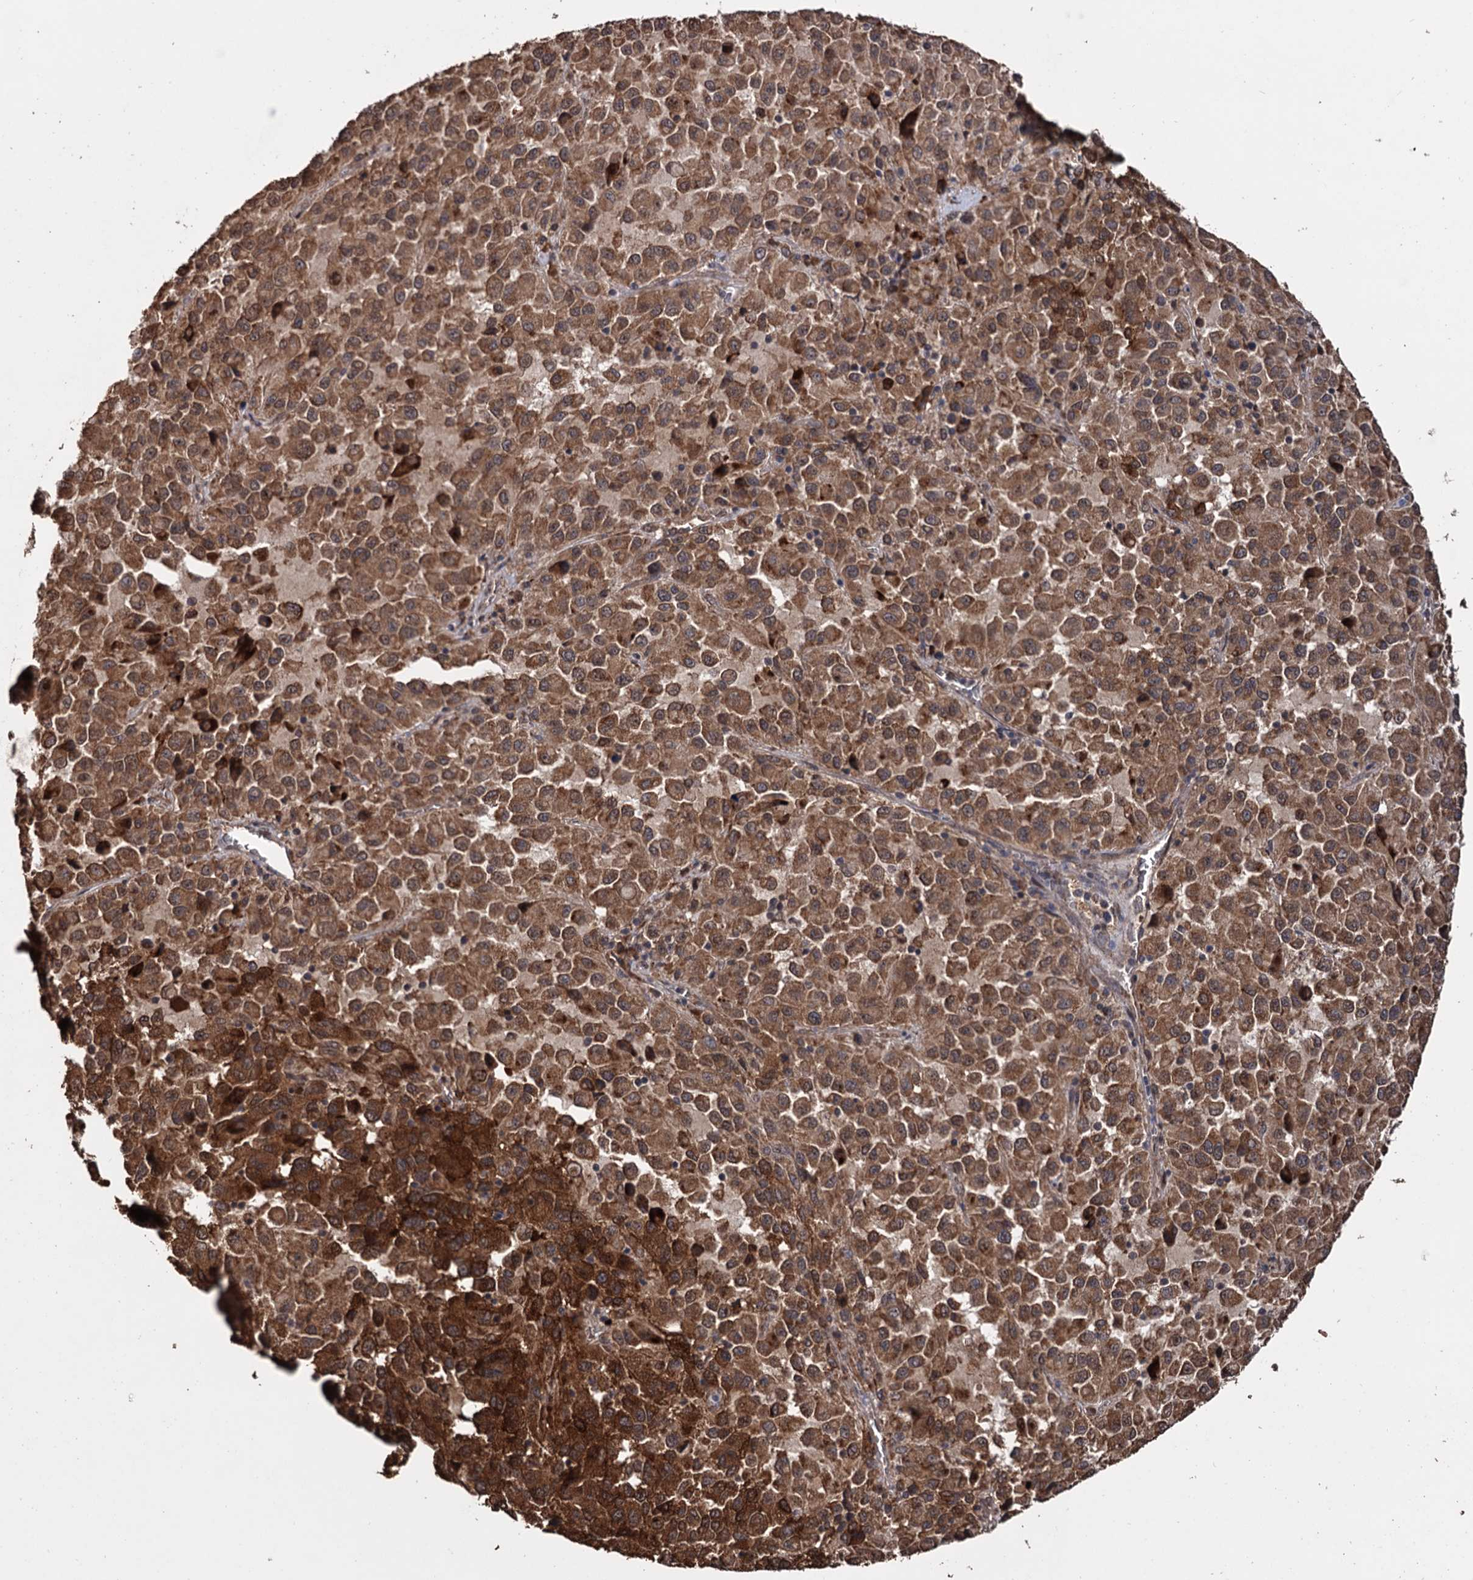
{"staining": {"intensity": "moderate", "quantity": ">75%", "location": "cytoplasmic/membranous,nuclear"}, "tissue": "melanoma", "cell_type": "Tumor cells", "image_type": "cancer", "snomed": [{"axis": "morphology", "description": "Malignant melanoma, Metastatic site"}, {"axis": "topography", "description": "Lung"}], "caption": "Immunohistochemistry histopathology image of neoplastic tissue: human malignant melanoma (metastatic site) stained using immunohistochemistry (IHC) exhibits medium levels of moderate protein expression localized specifically in the cytoplasmic/membranous and nuclear of tumor cells, appearing as a cytoplasmic/membranous and nuclear brown color.", "gene": "TBC1D12", "patient": {"sex": "male", "age": 64}}